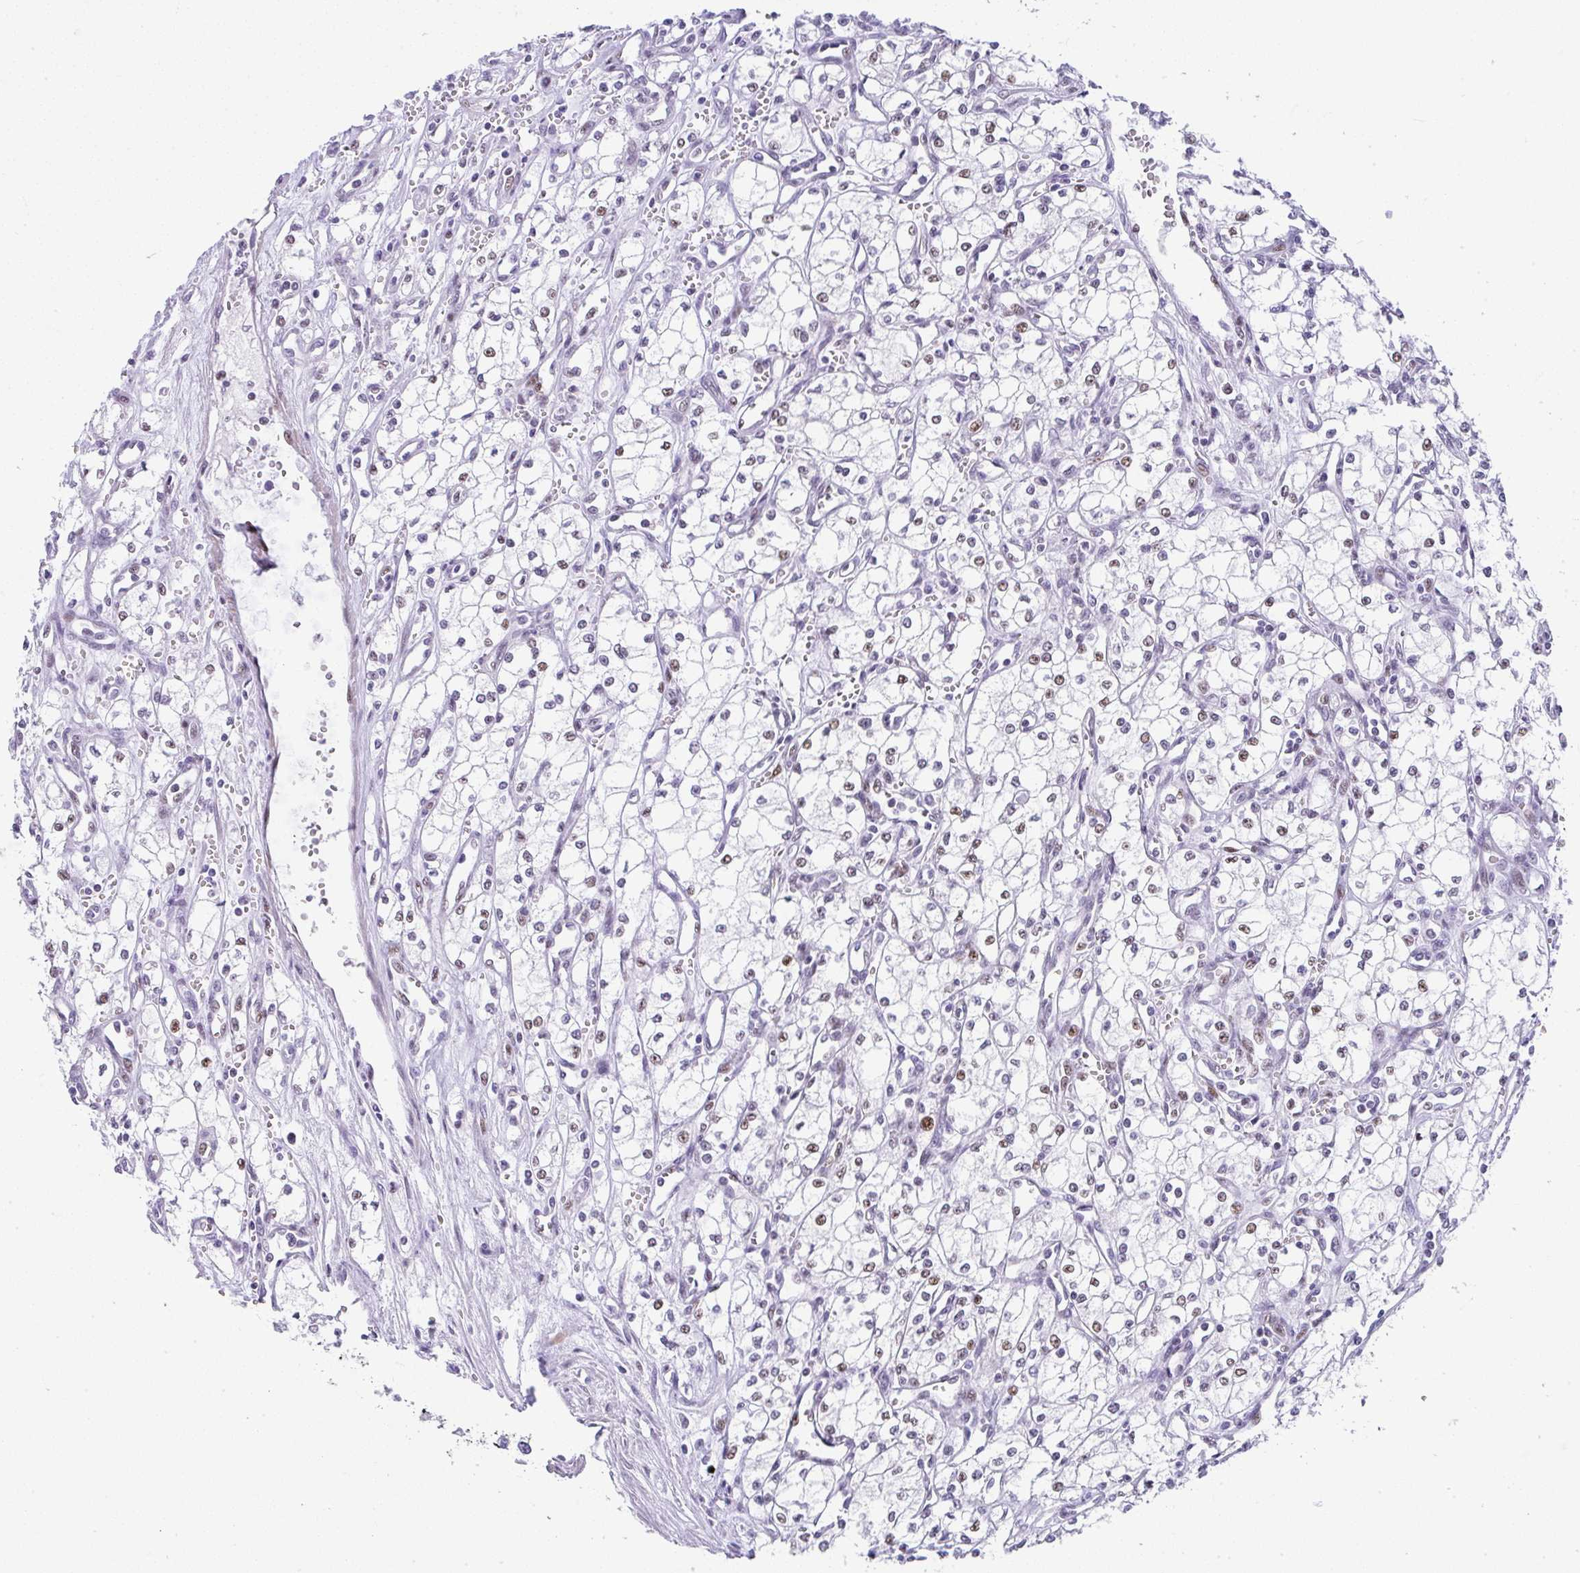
{"staining": {"intensity": "moderate", "quantity": "<25%", "location": "nuclear"}, "tissue": "renal cancer", "cell_type": "Tumor cells", "image_type": "cancer", "snomed": [{"axis": "morphology", "description": "Adenocarcinoma, NOS"}, {"axis": "topography", "description": "Kidney"}], "caption": "Immunohistochemical staining of human renal adenocarcinoma demonstrates moderate nuclear protein positivity in approximately <25% of tumor cells. (DAB = brown stain, brightfield microscopy at high magnification).", "gene": "NR1D2", "patient": {"sex": "male", "age": 59}}